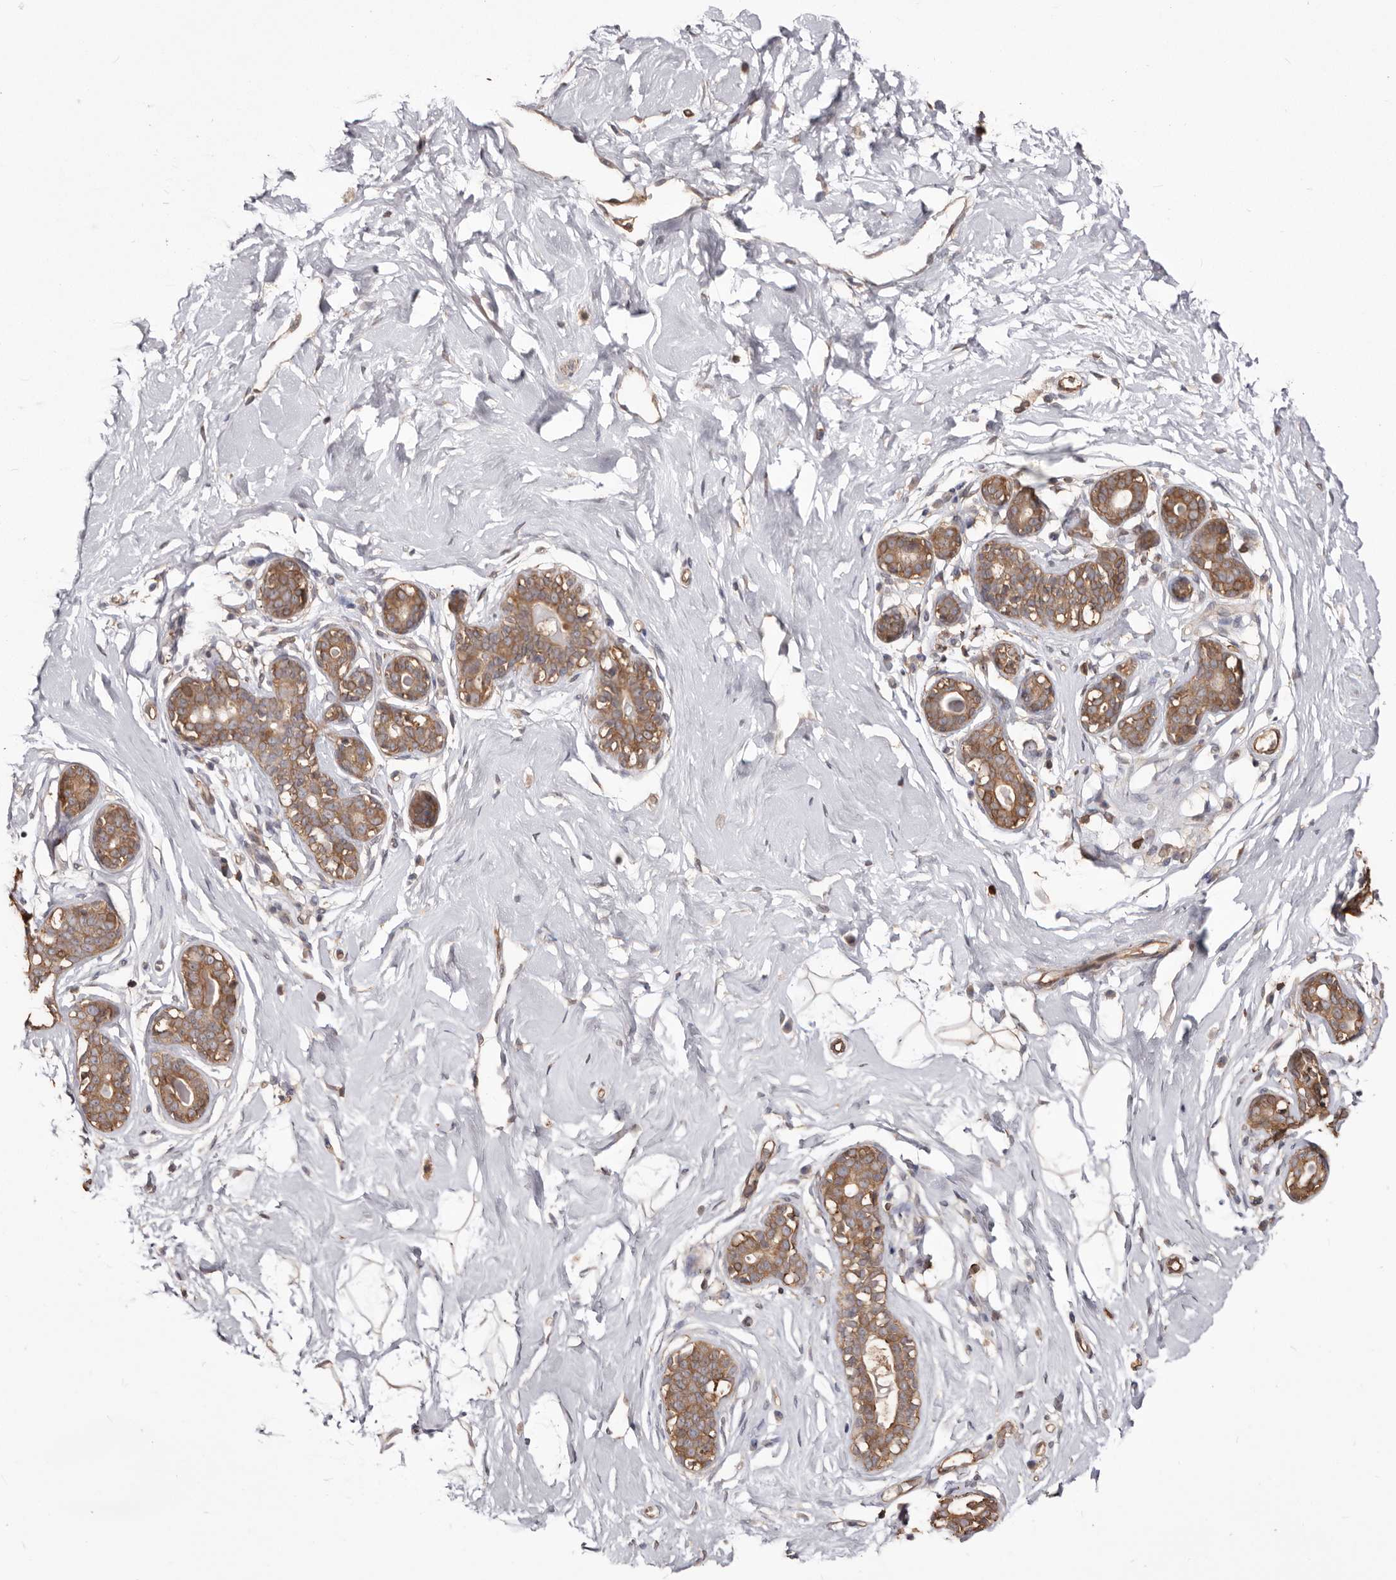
{"staining": {"intensity": "negative", "quantity": "none", "location": "none"}, "tissue": "breast", "cell_type": "Adipocytes", "image_type": "normal", "snomed": [{"axis": "morphology", "description": "Normal tissue, NOS"}, {"axis": "morphology", "description": "Adenoma, NOS"}, {"axis": "topography", "description": "Breast"}], "caption": "Immunohistochemistry micrograph of normal breast: breast stained with DAB (3,3'-diaminobenzidine) exhibits no significant protein positivity in adipocytes. (DAB (3,3'-diaminobenzidine) immunohistochemistry (IHC) visualized using brightfield microscopy, high magnification).", "gene": "PKM", "patient": {"sex": "female", "age": 23}}